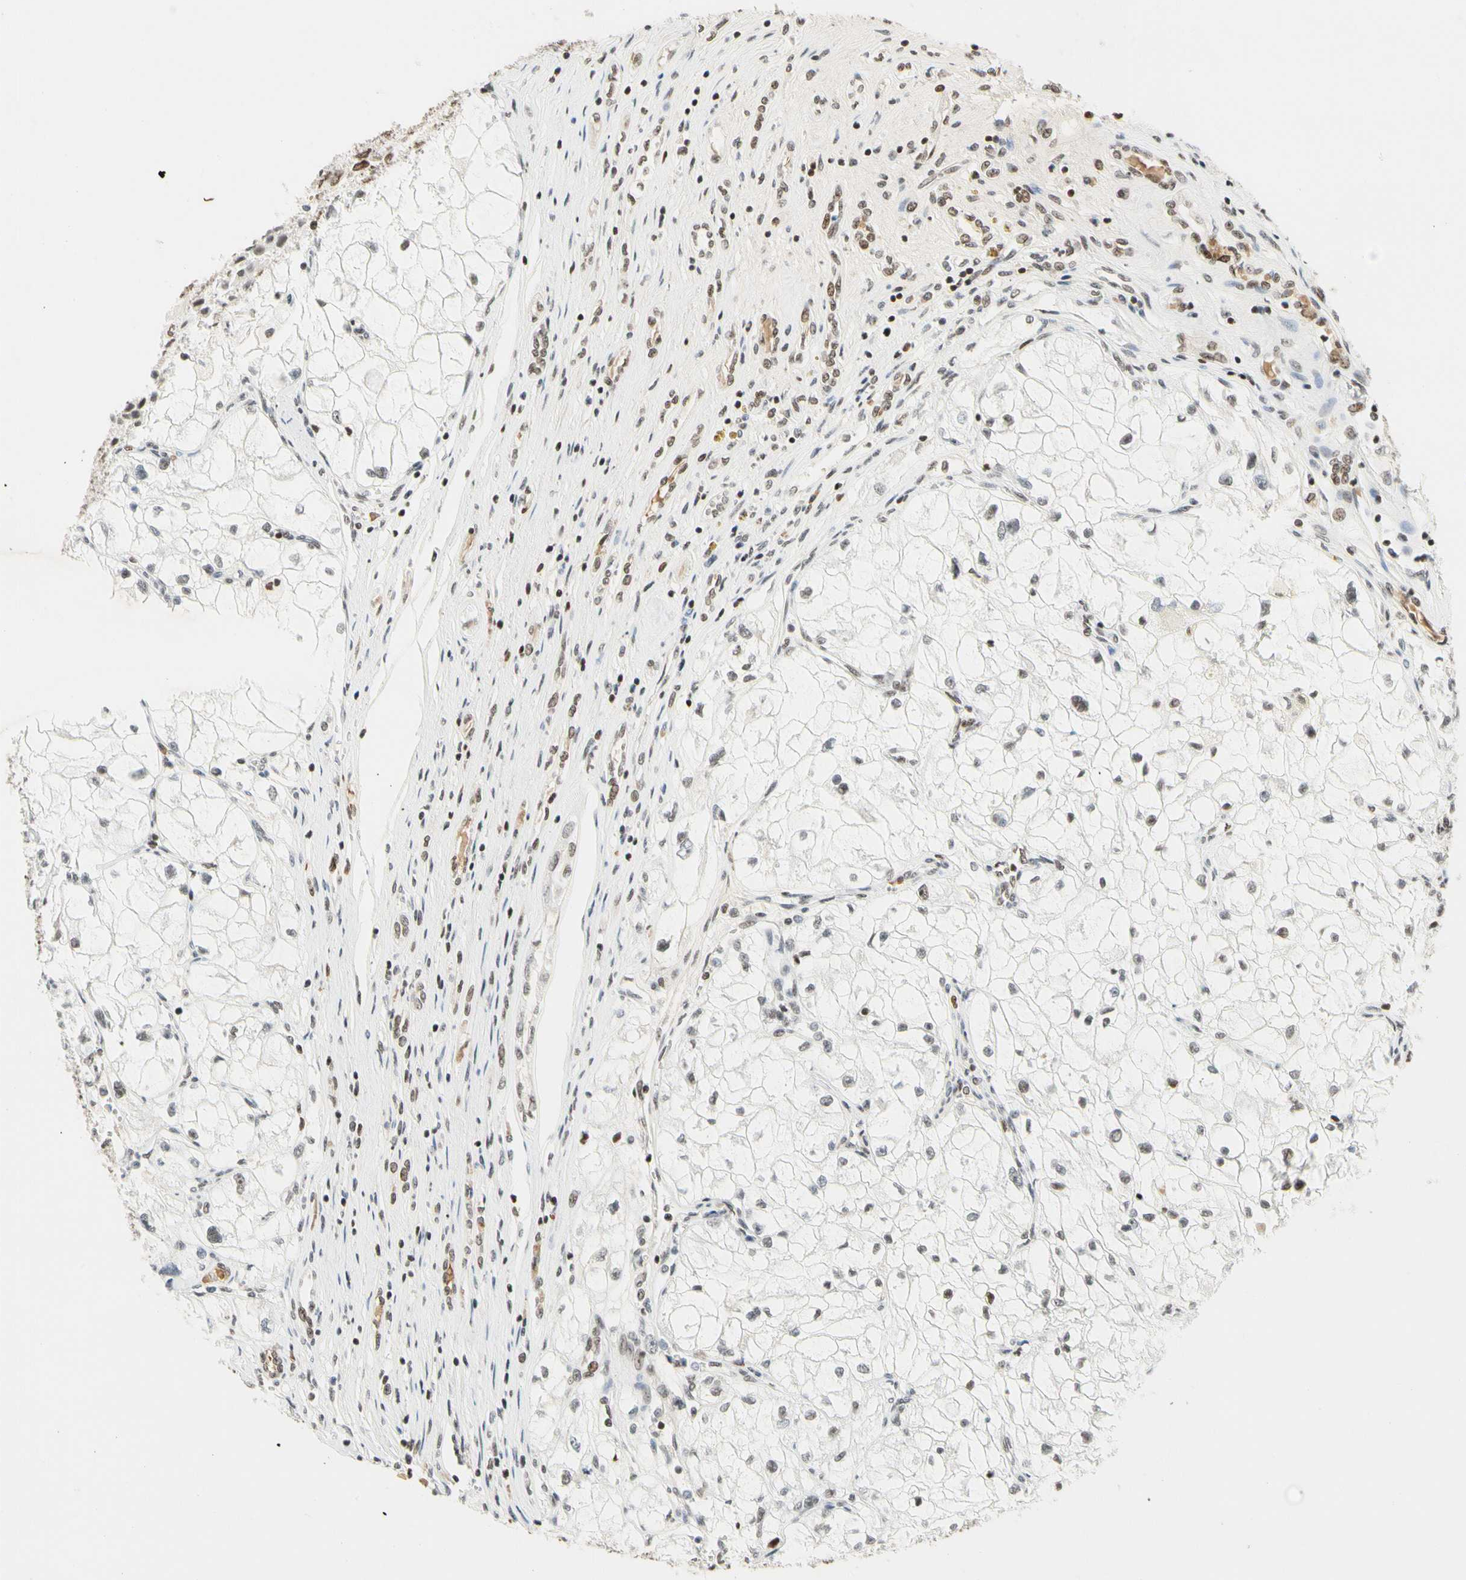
{"staining": {"intensity": "weak", "quantity": "25%-75%", "location": "nuclear"}, "tissue": "renal cancer", "cell_type": "Tumor cells", "image_type": "cancer", "snomed": [{"axis": "morphology", "description": "Adenocarcinoma, NOS"}, {"axis": "topography", "description": "Kidney"}], "caption": "Immunohistochemical staining of renal cancer (adenocarcinoma) exhibits low levels of weak nuclear protein staining in about 25%-75% of tumor cells. (Stains: DAB (3,3'-diaminobenzidine) in brown, nuclei in blue, Microscopy: brightfield microscopy at high magnification).", "gene": "ZSCAN16", "patient": {"sex": "female", "age": 70}}